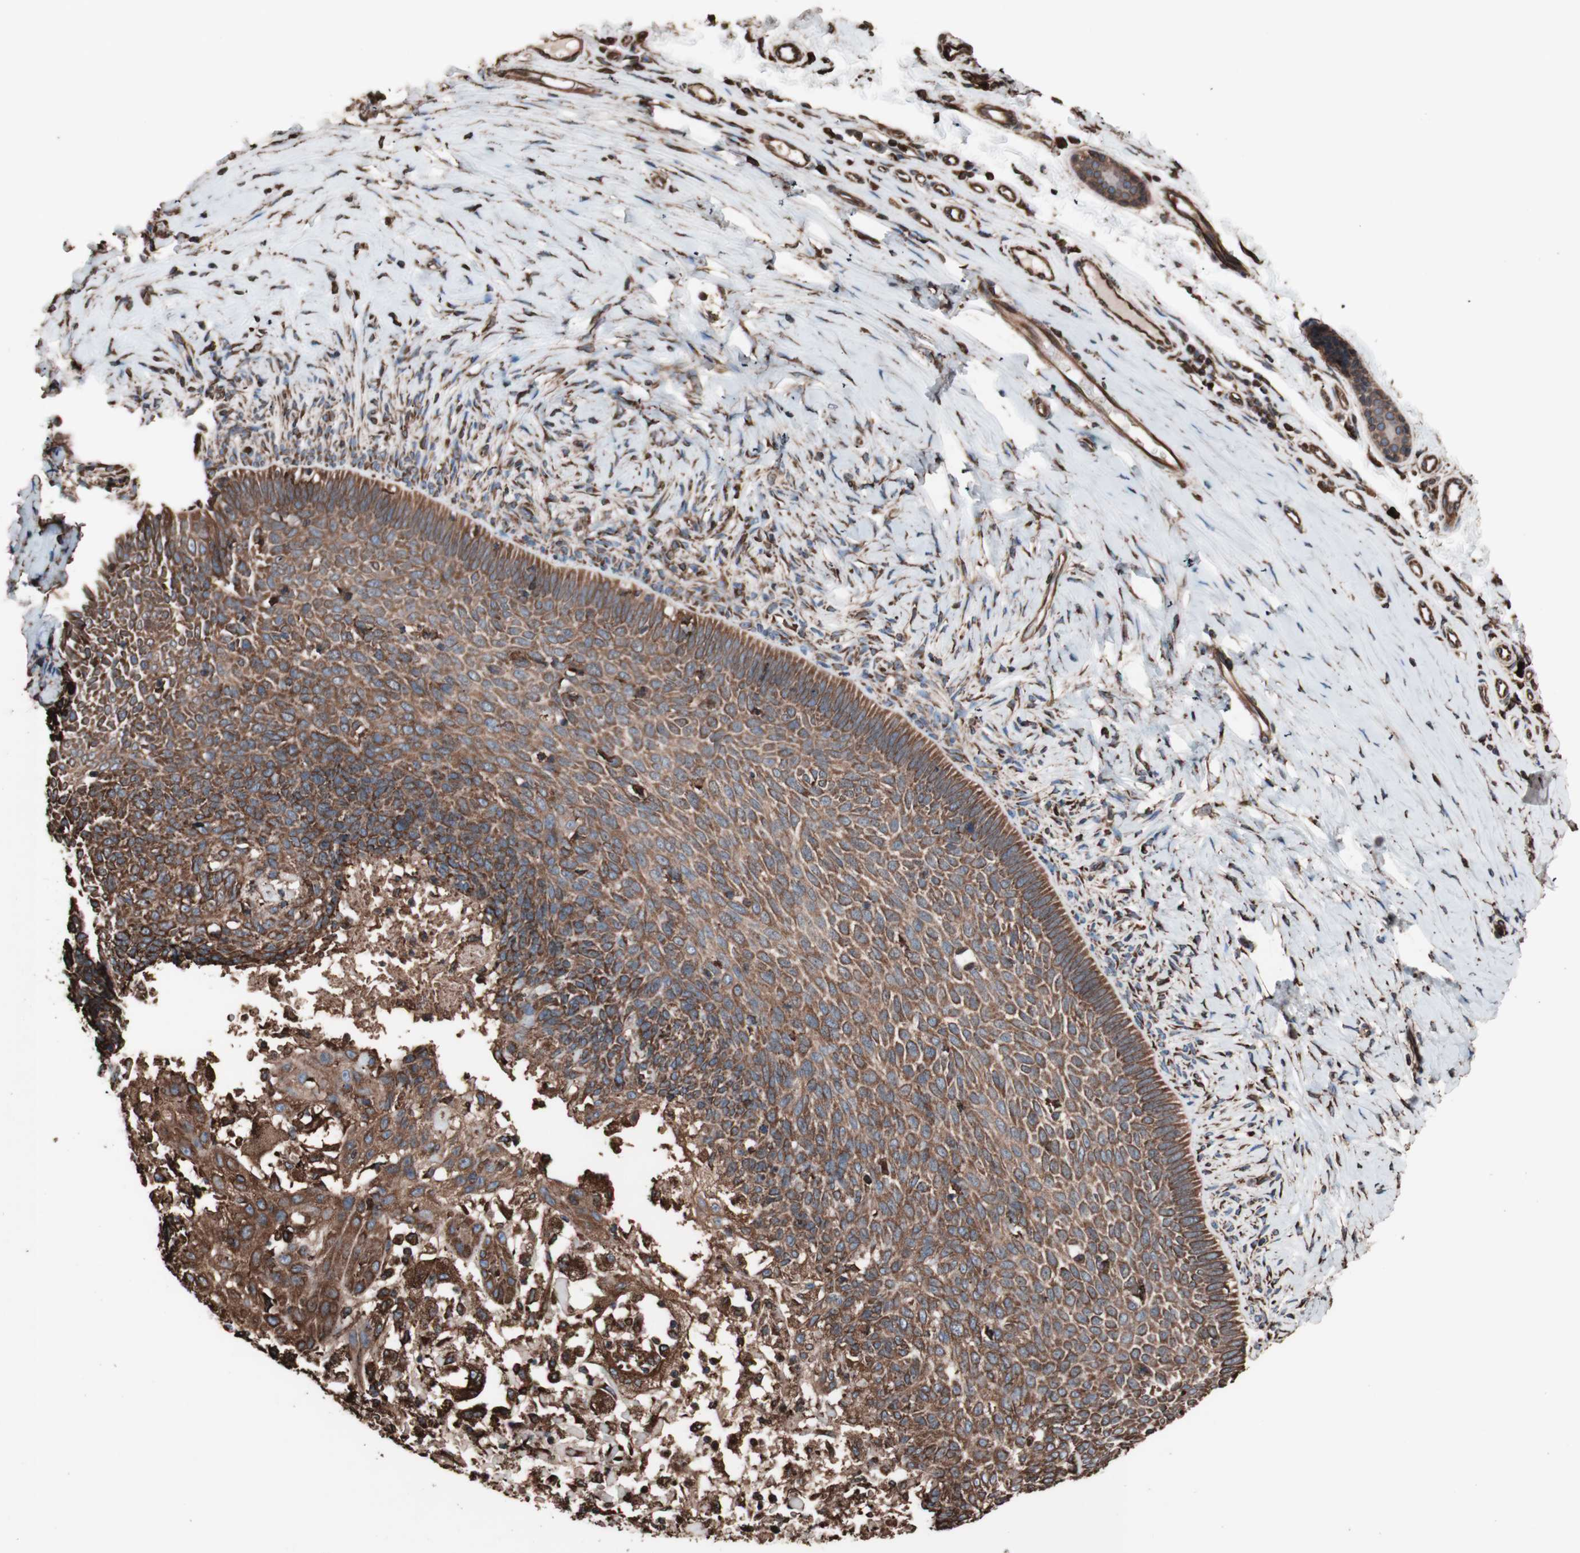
{"staining": {"intensity": "strong", "quantity": ">75%", "location": "cytoplasmic/membranous"}, "tissue": "skin cancer", "cell_type": "Tumor cells", "image_type": "cancer", "snomed": [{"axis": "morphology", "description": "Normal tissue, NOS"}, {"axis": "morphology", "description": "Basal cell carcinoma"}, {"axis": "topography", "description": "Skin"}], "caption": "This photomicrograph reveals immunohistochemistry (IHC) staining of human skin cancer, with high strong cytoplasmic/membranous staining in about >75% of tumor cells.", "gene": "HSP90B1", "patient": {"sex": "male", "age": 87}}